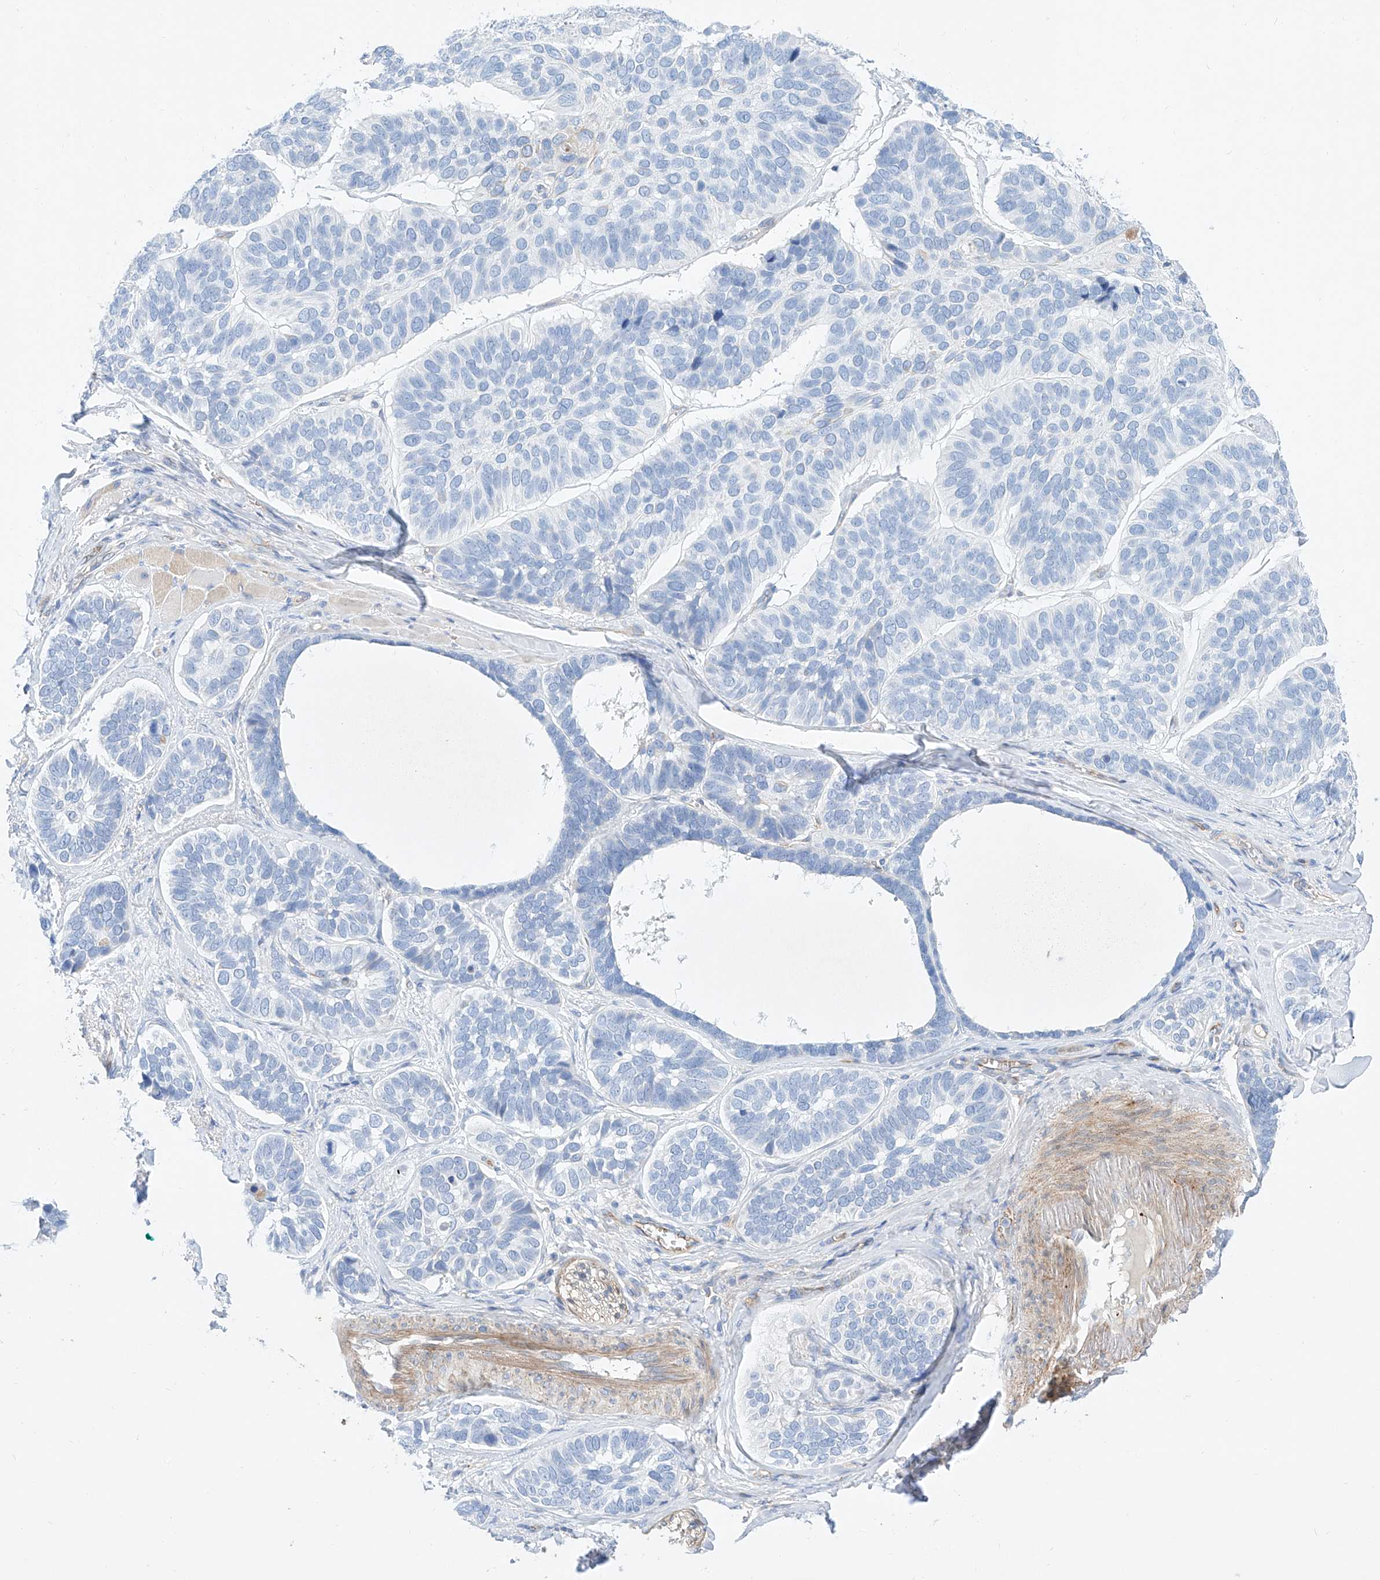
{"staining": {"intensity": "negative", "quantity": "none", "location": "none"}, "tissue": "skin cancer", "cell_type": "Tumor cells", "image_type": "cancer", "snomed": [{"axis": "morphology", "description": "Basal cell carcinoma"}, {"axis": "topography", "description": "Skin"}], "caption": "Tumor cells are negative for brown protein staining in basal cell carcinoma (skin).", "gene": "SBSPON", "patient": {"sex": "male", "age": 62}}